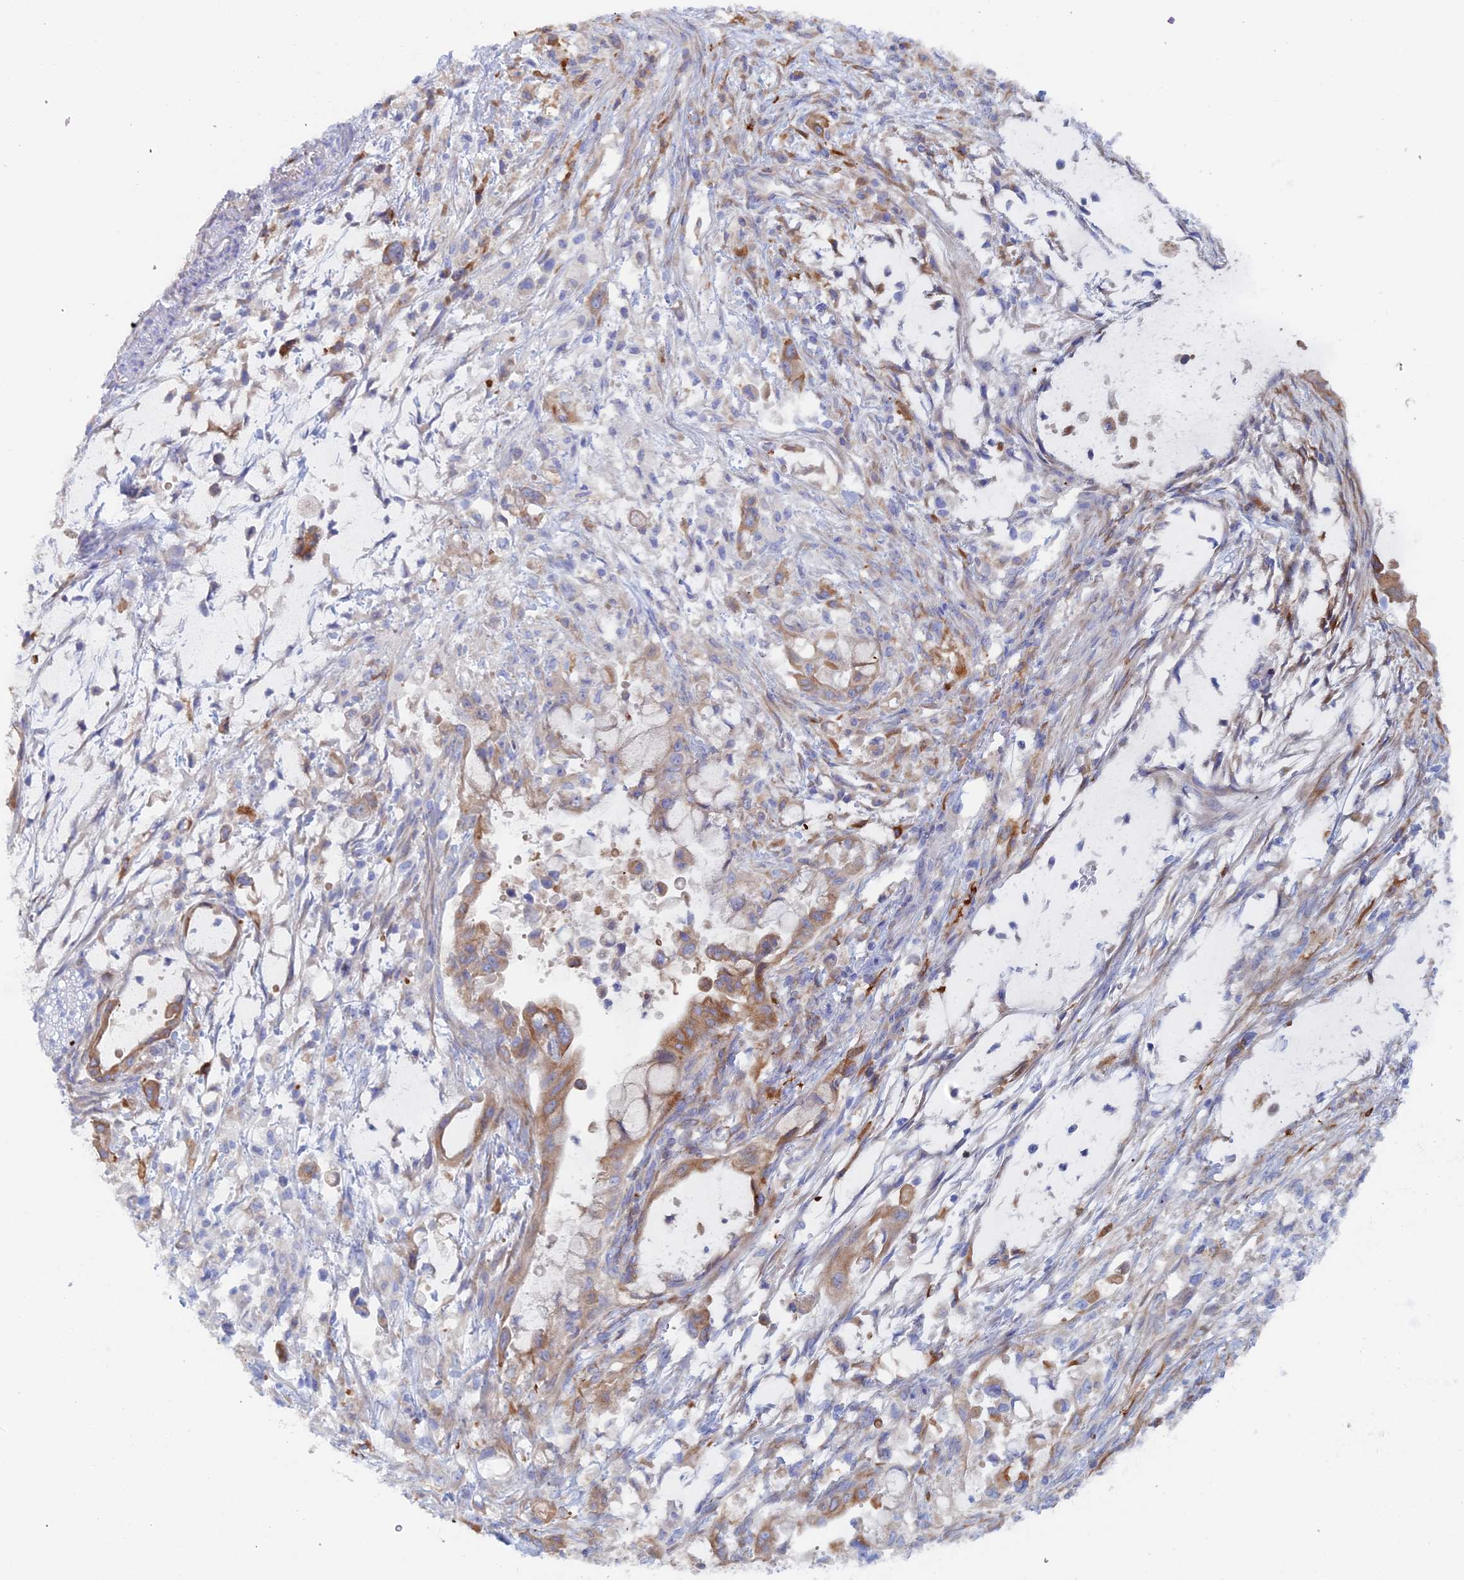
{"staining": {"intensity": "moderate", "quantity": ">75%", "location": "cytoplasmic/membranous"}, "tissue": "pancreatic cancer", "cell_type": "Tumor cells", "image_type": "cancer", "snomed": [{"axis": "morphology", "description": "Adenocarcinoma, NOS"}, {"axis": "topography", "description": "Pancreas"}], "caption": "Immunohistochemical staining of adenocarcinoma (pancreatic) displays moderate cytoplasmic/membranous protein expression in about >75% of tumor cells. The staining was performed using DAB, with brown indicating positive protein expression. Nuclei are stained blue with hematoxylin.", "gene": "COG7", "patient": {"sex": "male", "age": 48}}